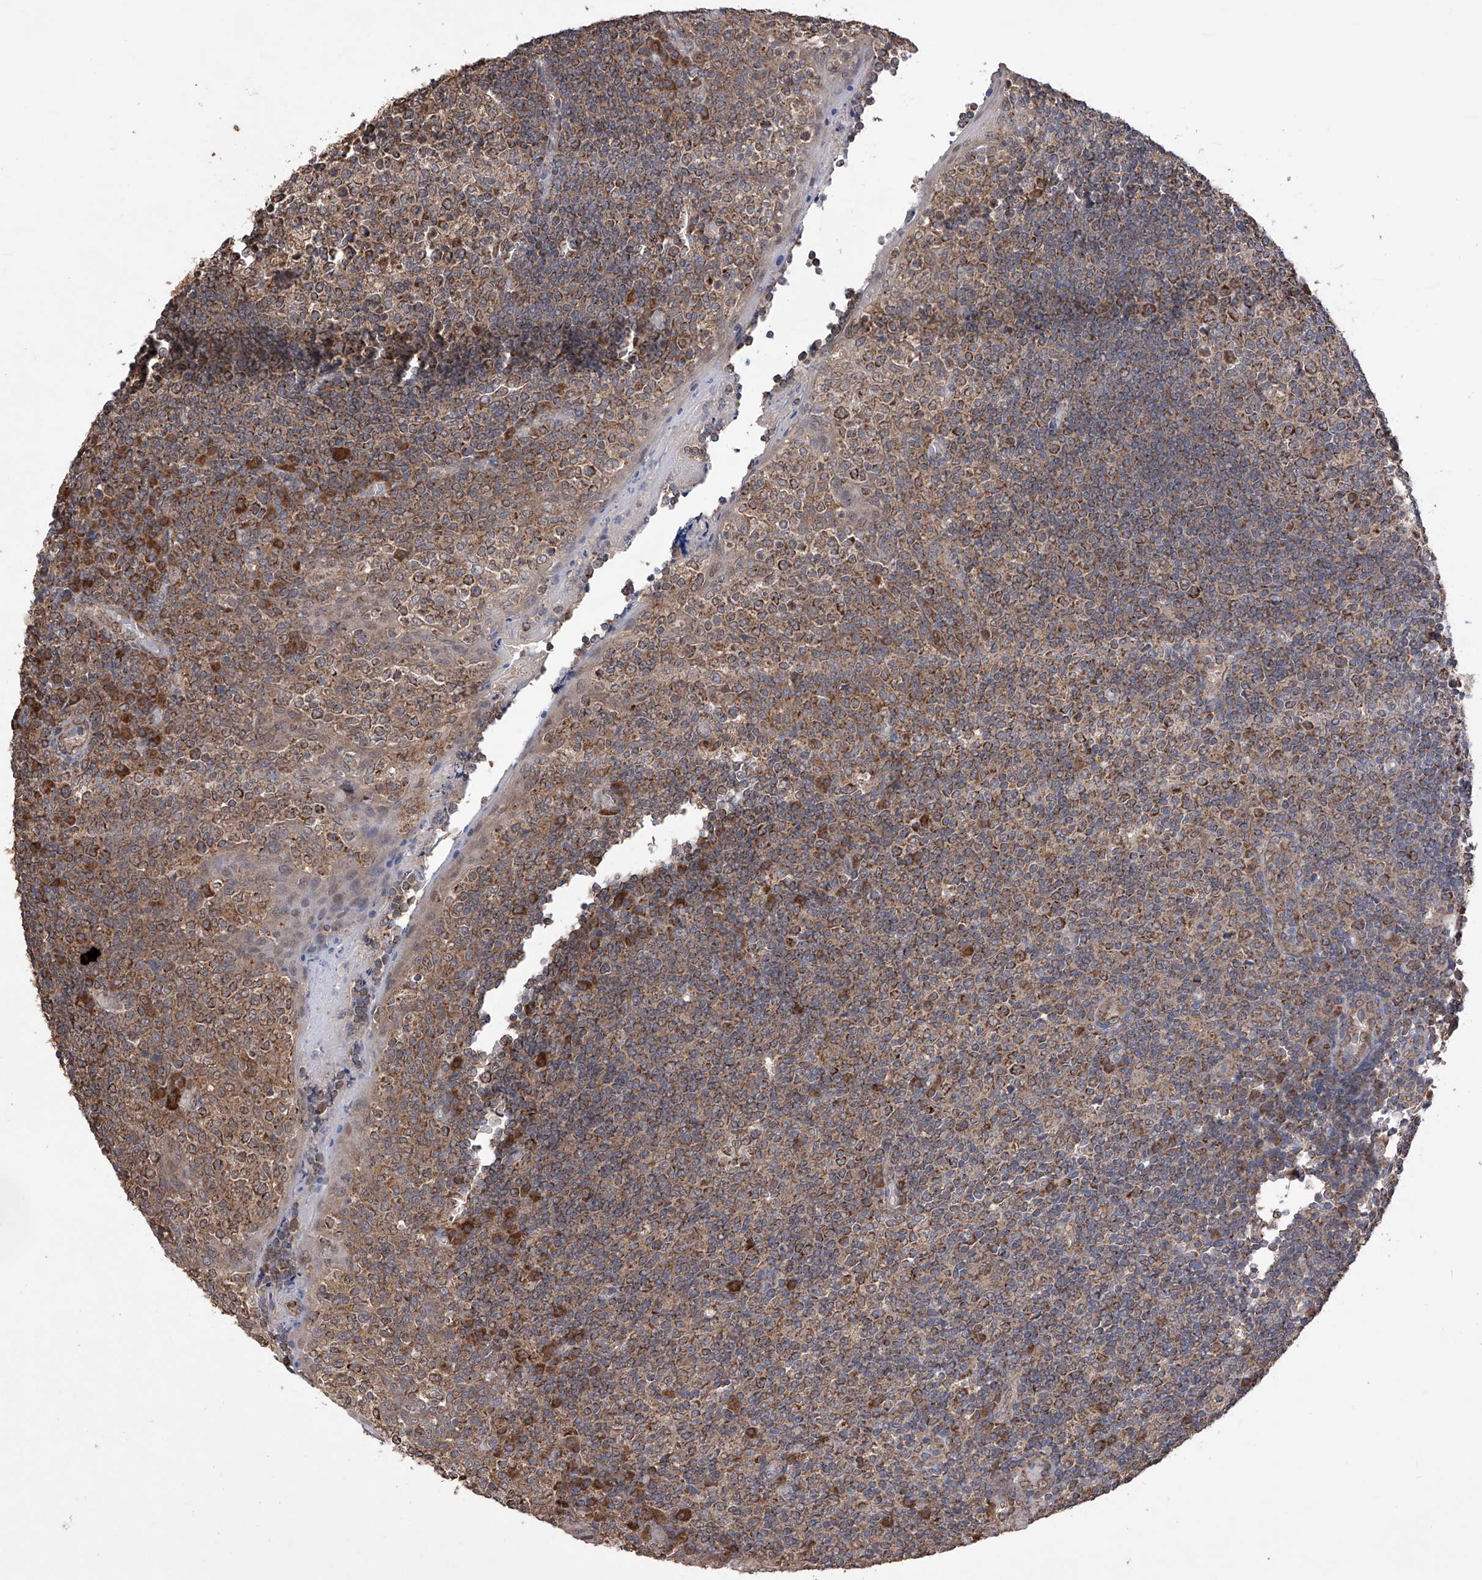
{"staining": {"intensity": "moderate", "quantity": ">75%", "location": "cytoplasmic/membranous"}, "tissue": "tonsil", "cell_type": "Germinal center cells", "image_type": "normal", "snomed": [{"axis": "morphology", "description": "Normal tissue, NOS"}, {"axis": "topography", "description": "Tonsil"}], "caption": "DAB immunohistochemical staining of benign tonsil demonstrates moderate cytoplasmic/membranous protein positivity in approximately >75% of germinal center cells. The staining was performed using DAB (3,3'-diaminobenzidine), with brown indicating positive protein expression. Nuclei are stained blue with hematoxylin.", "gene": "SDHAF4", "patient": {"sex": "female", "age": 19}}